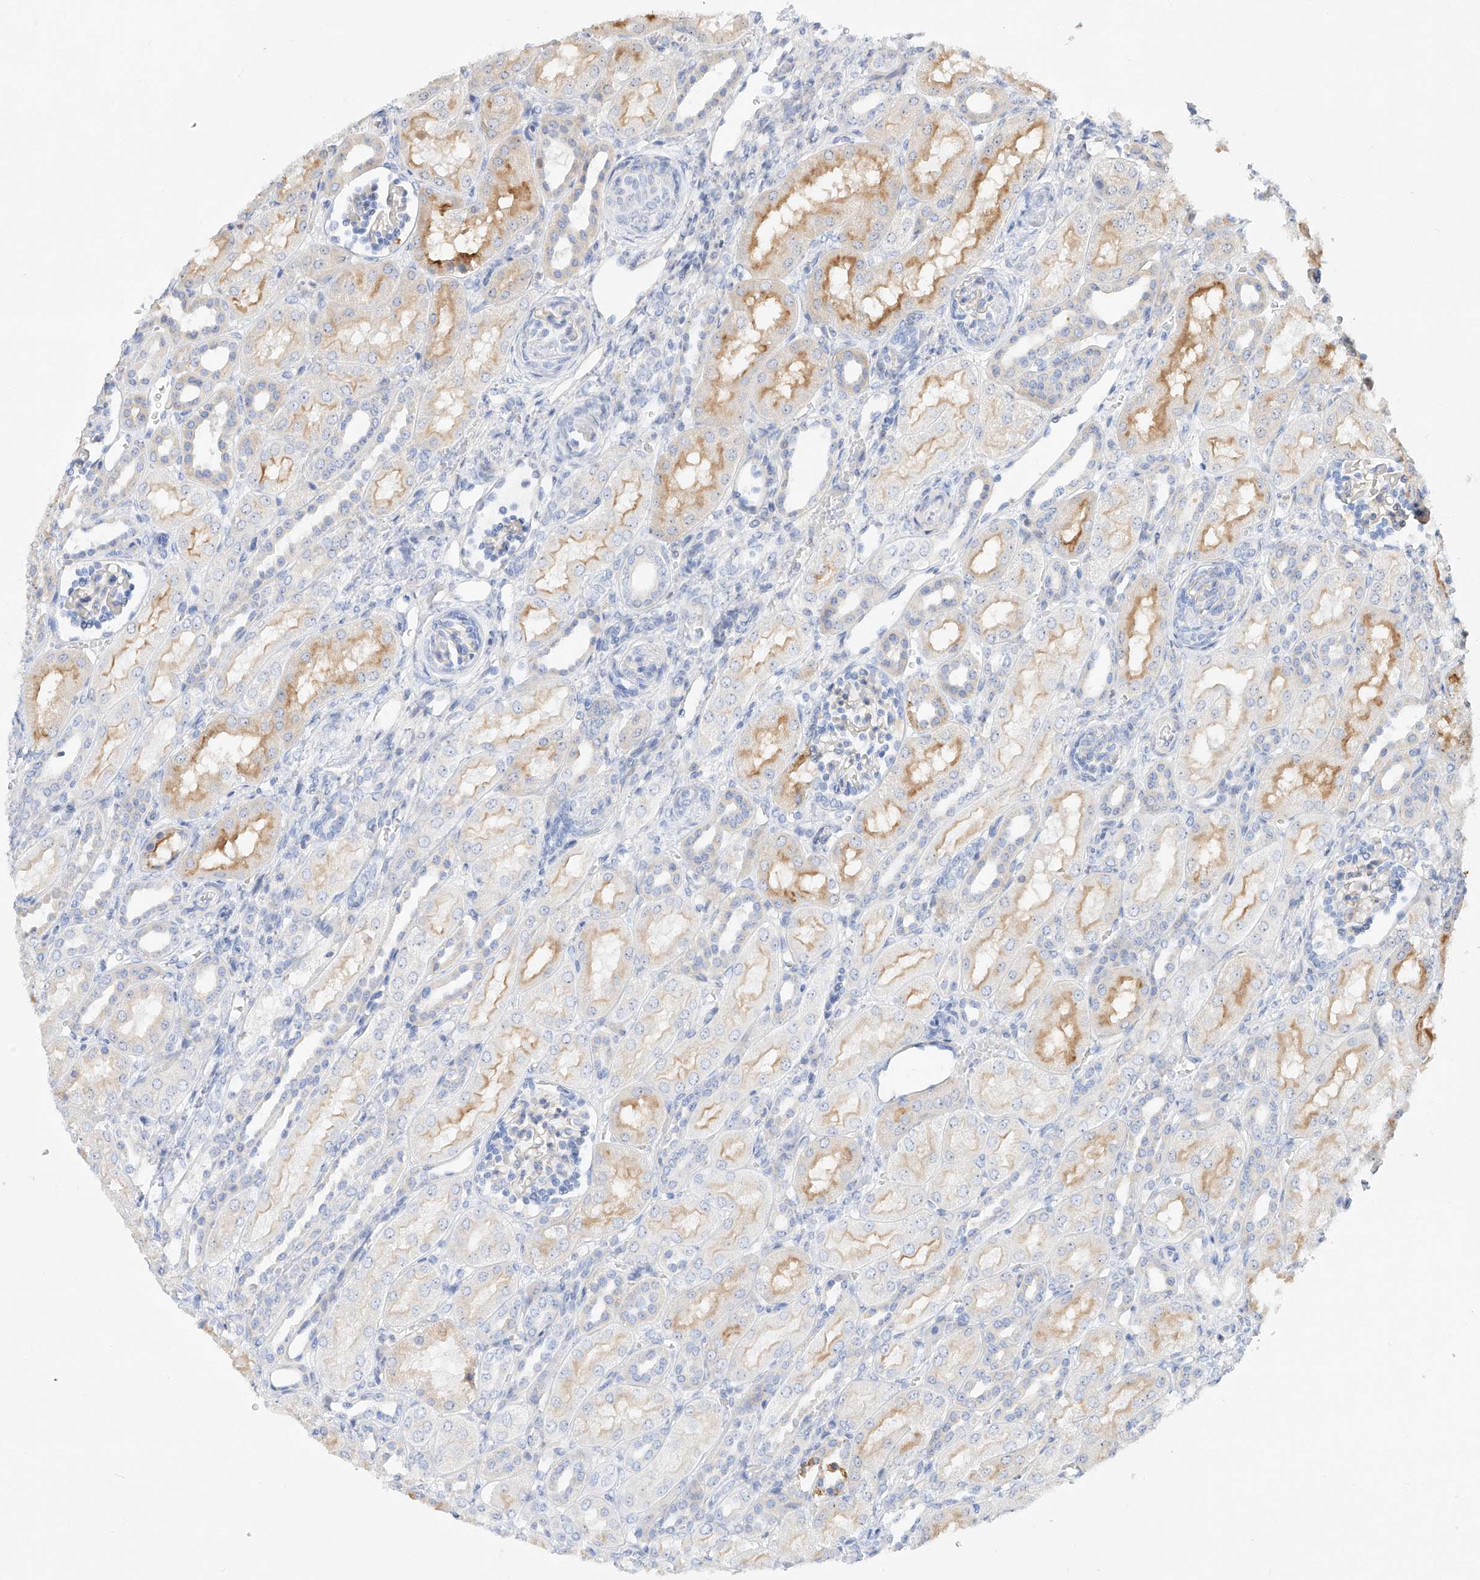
{"staining": {"intensity": "negative", "quantity": "none", "location": "none"}, "tissue": "kidney", "cell_type": "Cells in glomeruli", "image_type": "normal", "snomed": [{"axis": "morphology", "description": "Normal tissue, NOS"}, {"axis": "morphology", "description": "Neoplasm, malignant, NOS"}, {"axis": "topography", "description": "Kidney"}], "caption": "Benign kidney was stained to show a protein in brown. There is no significant positivity in cells in glomeruli.", "gene": "SNU13", "patient": {"sex": "female", "age": 1}}